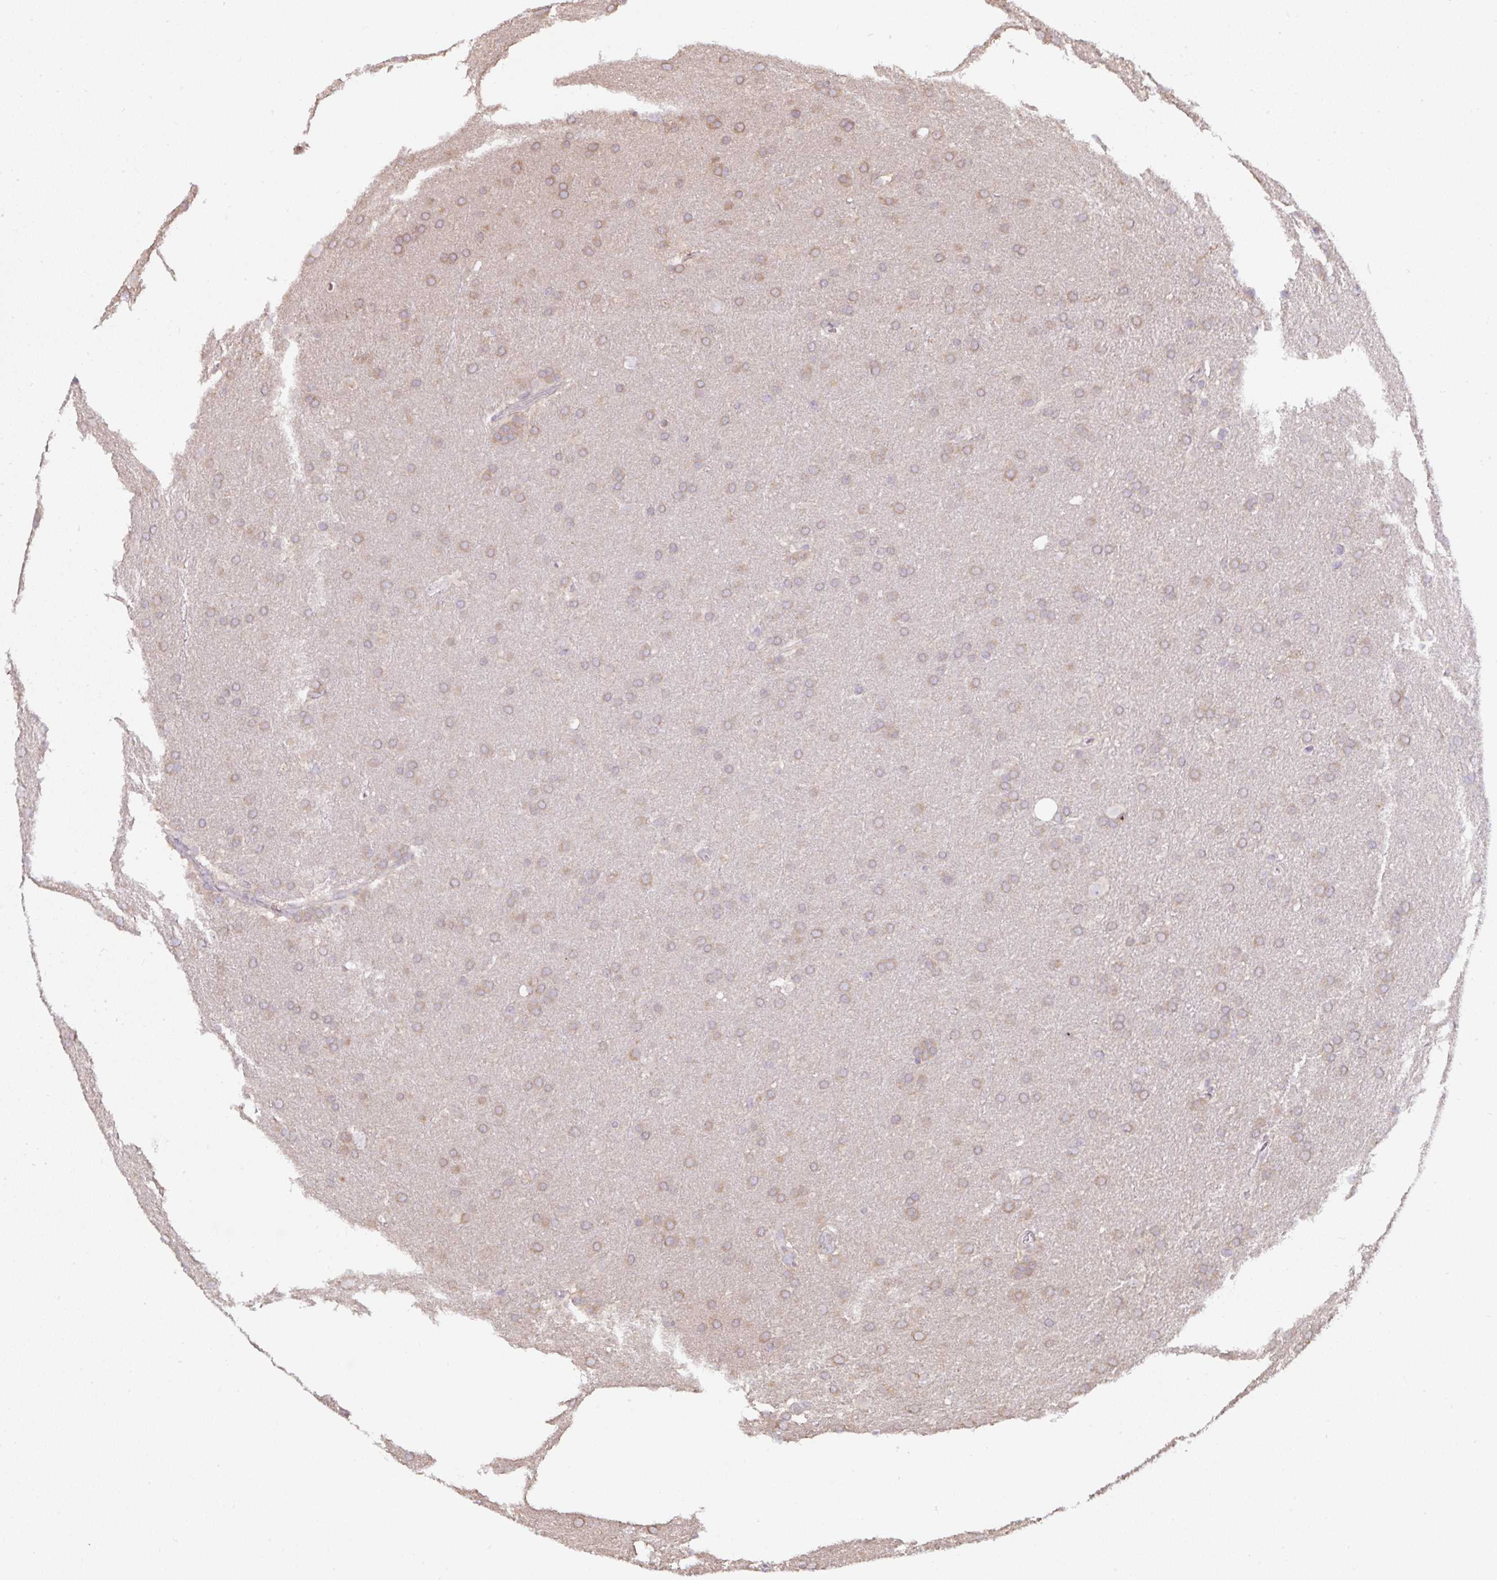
{"staining": {"intensity": "moderate", "quantity": "25%-75%", "location": "cytoplasmic/membranous"}, "tissue": "glioma", "cell_type": "Tumor cells", "image_type": "cancer", "snomed": [{"axis": "morphology", "description": "Glioma, malignant, Low grade"}, {"axis": "topography", "description": "Brain"}], "caption": "A brown stain shows moderate cytoplasmic/membranous staining of a protein in malignant glioma (low-grade) tumor cells. (Brightfield microscopy of DAB IHC at high magnification).", "gene": "ST13", "patient": {"sex": "female", "age": 32}}